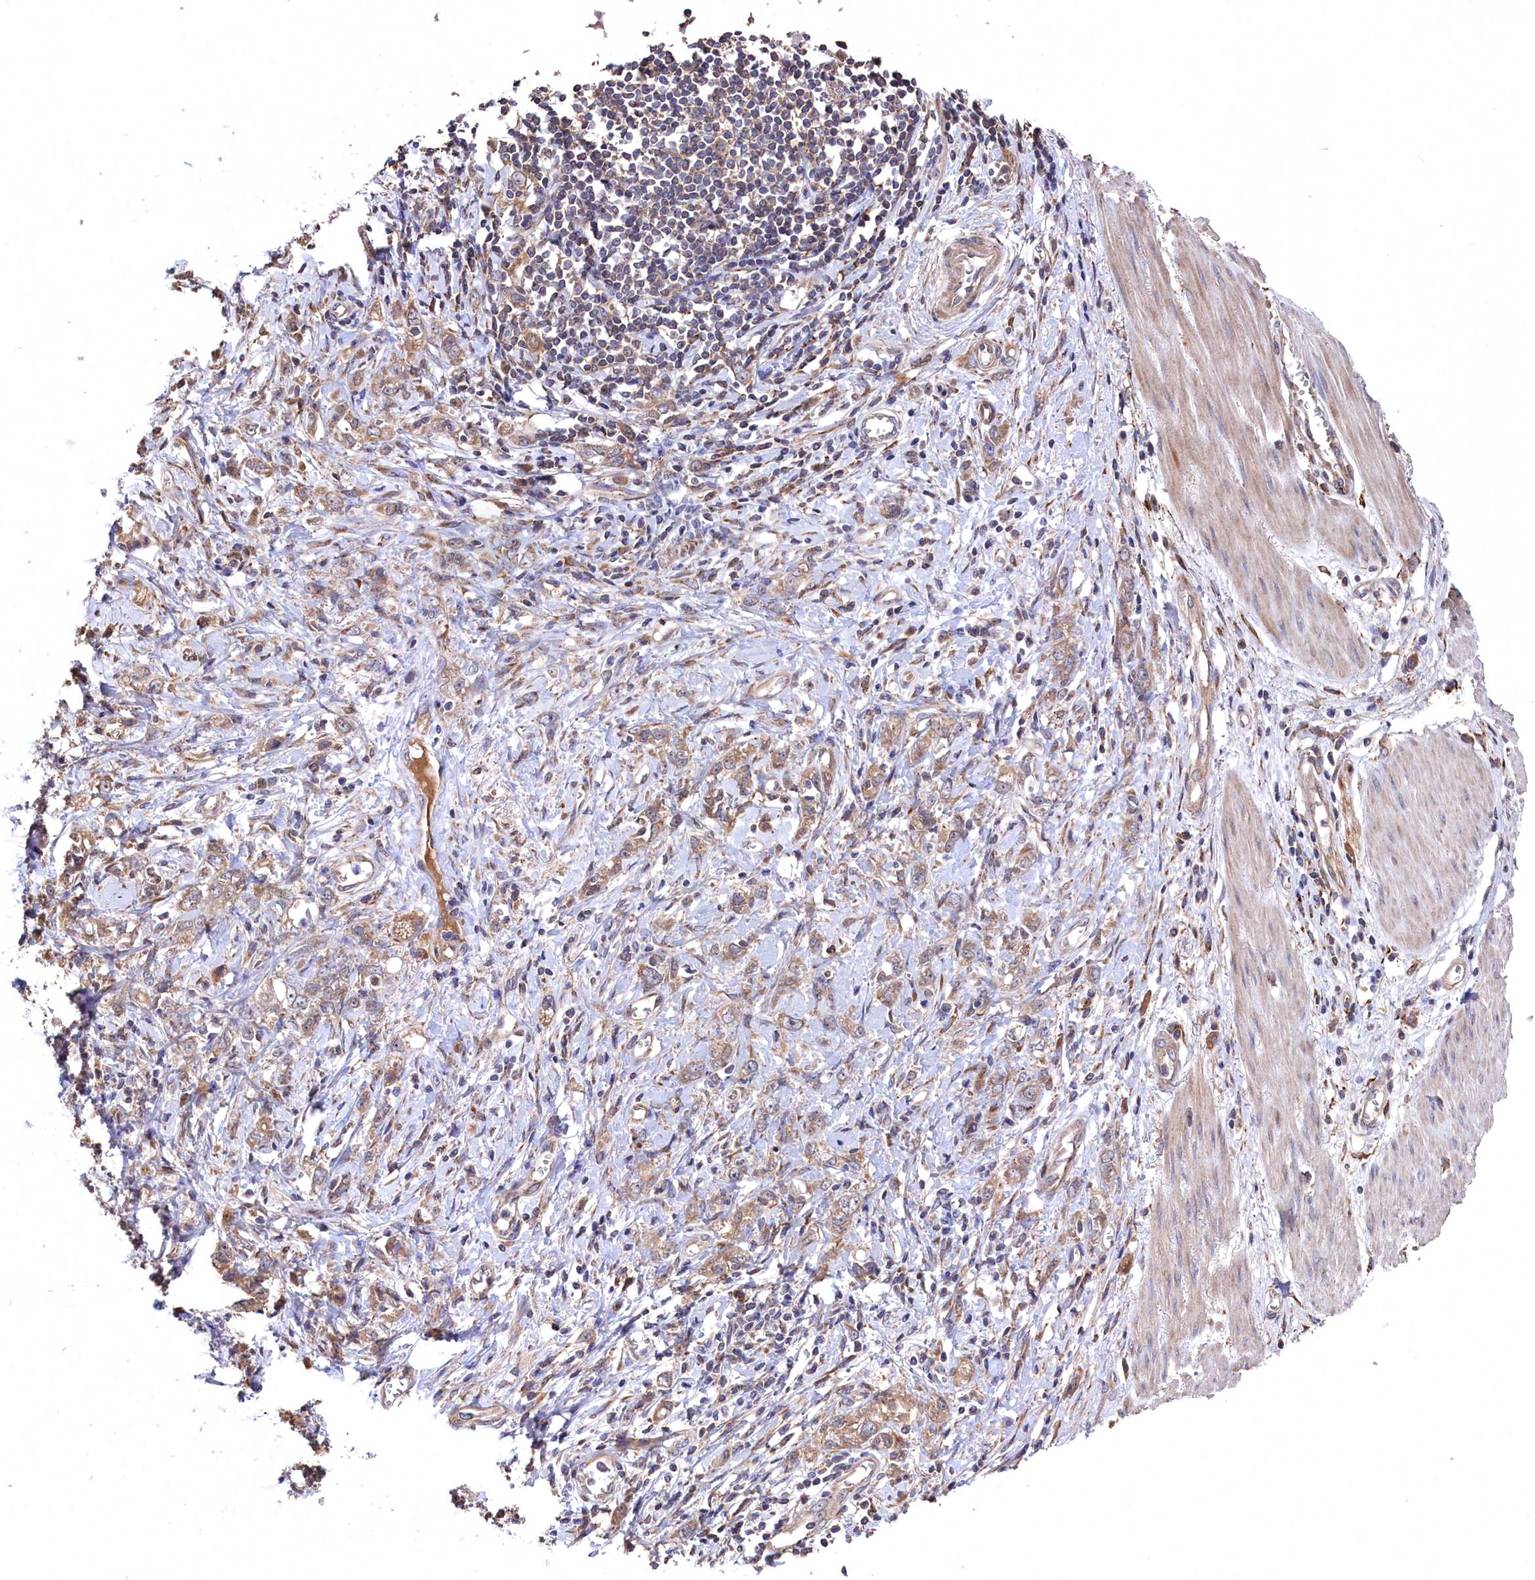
{"staining": {"intensity": "weak", "quantity": ">75%", "location": "cytoplasmic/membranous"}, "tissue": "stomach cancer", "cell_type": "Tumor cells", "image_type": "cancer", "snomed": [{"axis": "morphology", "description": "Adenocarcinoma, NOS"}, {"axis": "topography", "description": "Stomach"}], "caption": "A low amount of weak cytoplasmic/membranous positivity is seen in approximately >75% of tumor cells in stomach cancer (adenocarcinoma) tissue.", "gene": "SLC12A4", "patient": {"sex": "female", "age": 76}}